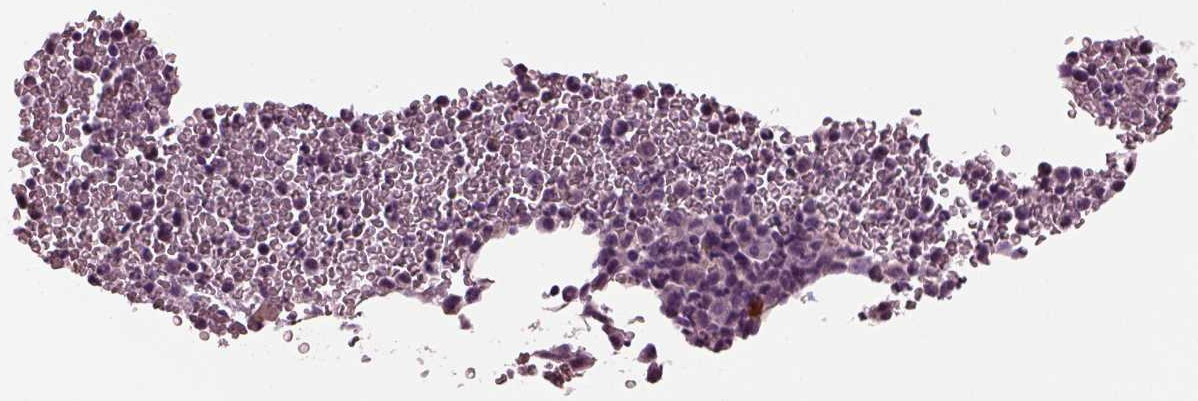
{"staining": {"intensity": "negative", "quantity": "none", "location": "none"}, "tissue": "bone marrow", "cell_type": "Hematopoietic cells", "image_type": "normal", "snomed": [{"axis": "morphology", "description": "Normal tissue, NOS"}, {"axis": "topography", "description": "Bone marrow"}], "caption": "Immunohistochemical staining of normal bone marrow demonstrates no significant expression in hematopoietic cells.", "gene": "MIB2", "patient": {"sex": "female", "age": 56}}